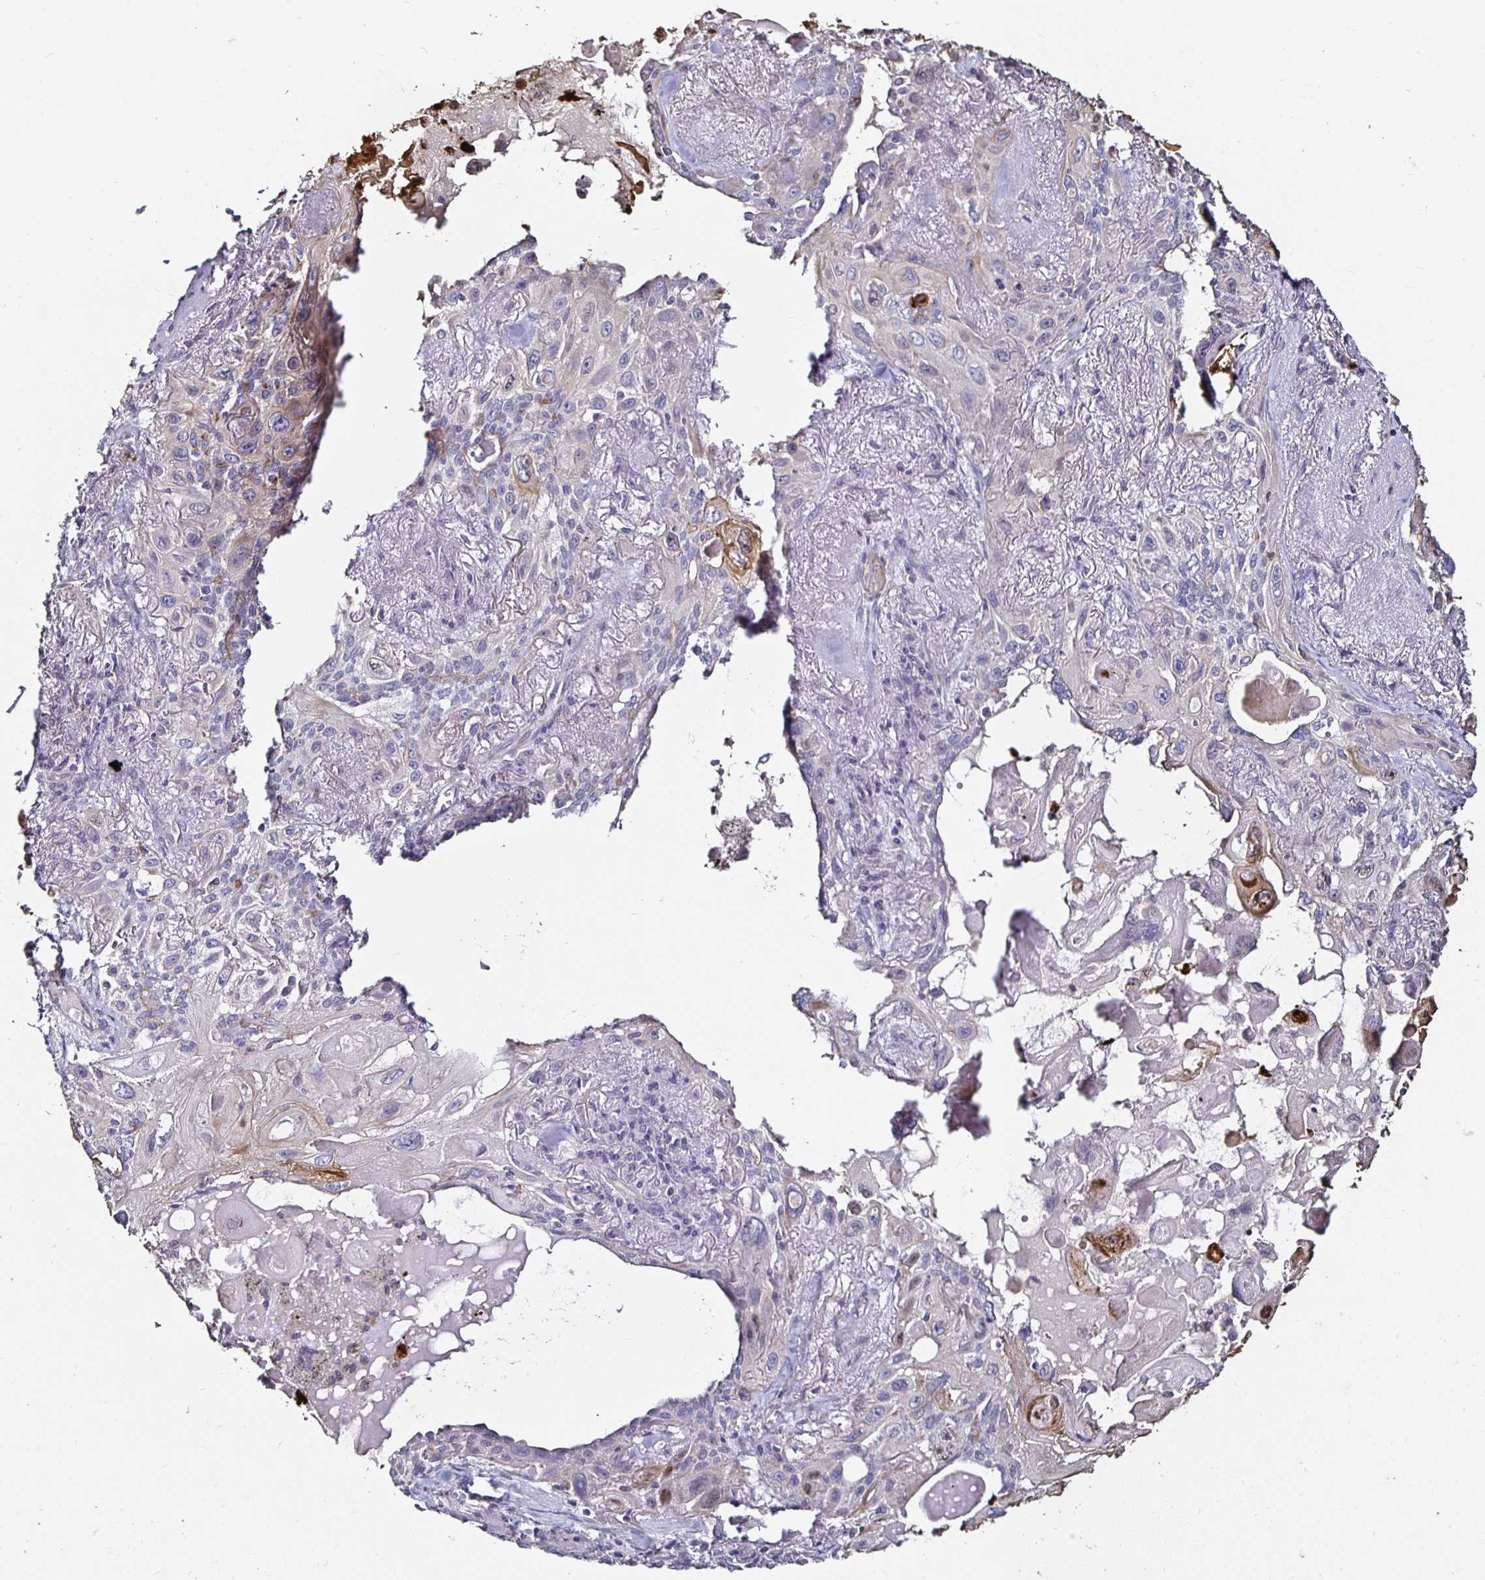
{"staining": {"intensity": "moderate", "quantity": "<25%", "location": "cytoplasmic/membranous"}, "tissue": "lung cancer", "cell_type": "Tumor cells", "image_type": "cancer", "snomed": [{"axis": "morphology", "description": "Squamous cell carcinoma, NOS"}, {"axis": "topography", "description": "Lung"}], "caption": "Lung squamous cell carcinoma stained with DAB (3,3'-diaminobenzidine) immunohistochemistry demonstrates low levels of moderate cytoplasmic/membranous positivity in approximately <25% of tumor cells.", "gene": "TLR4", "patient": {"sex": "male", "age": 79}}